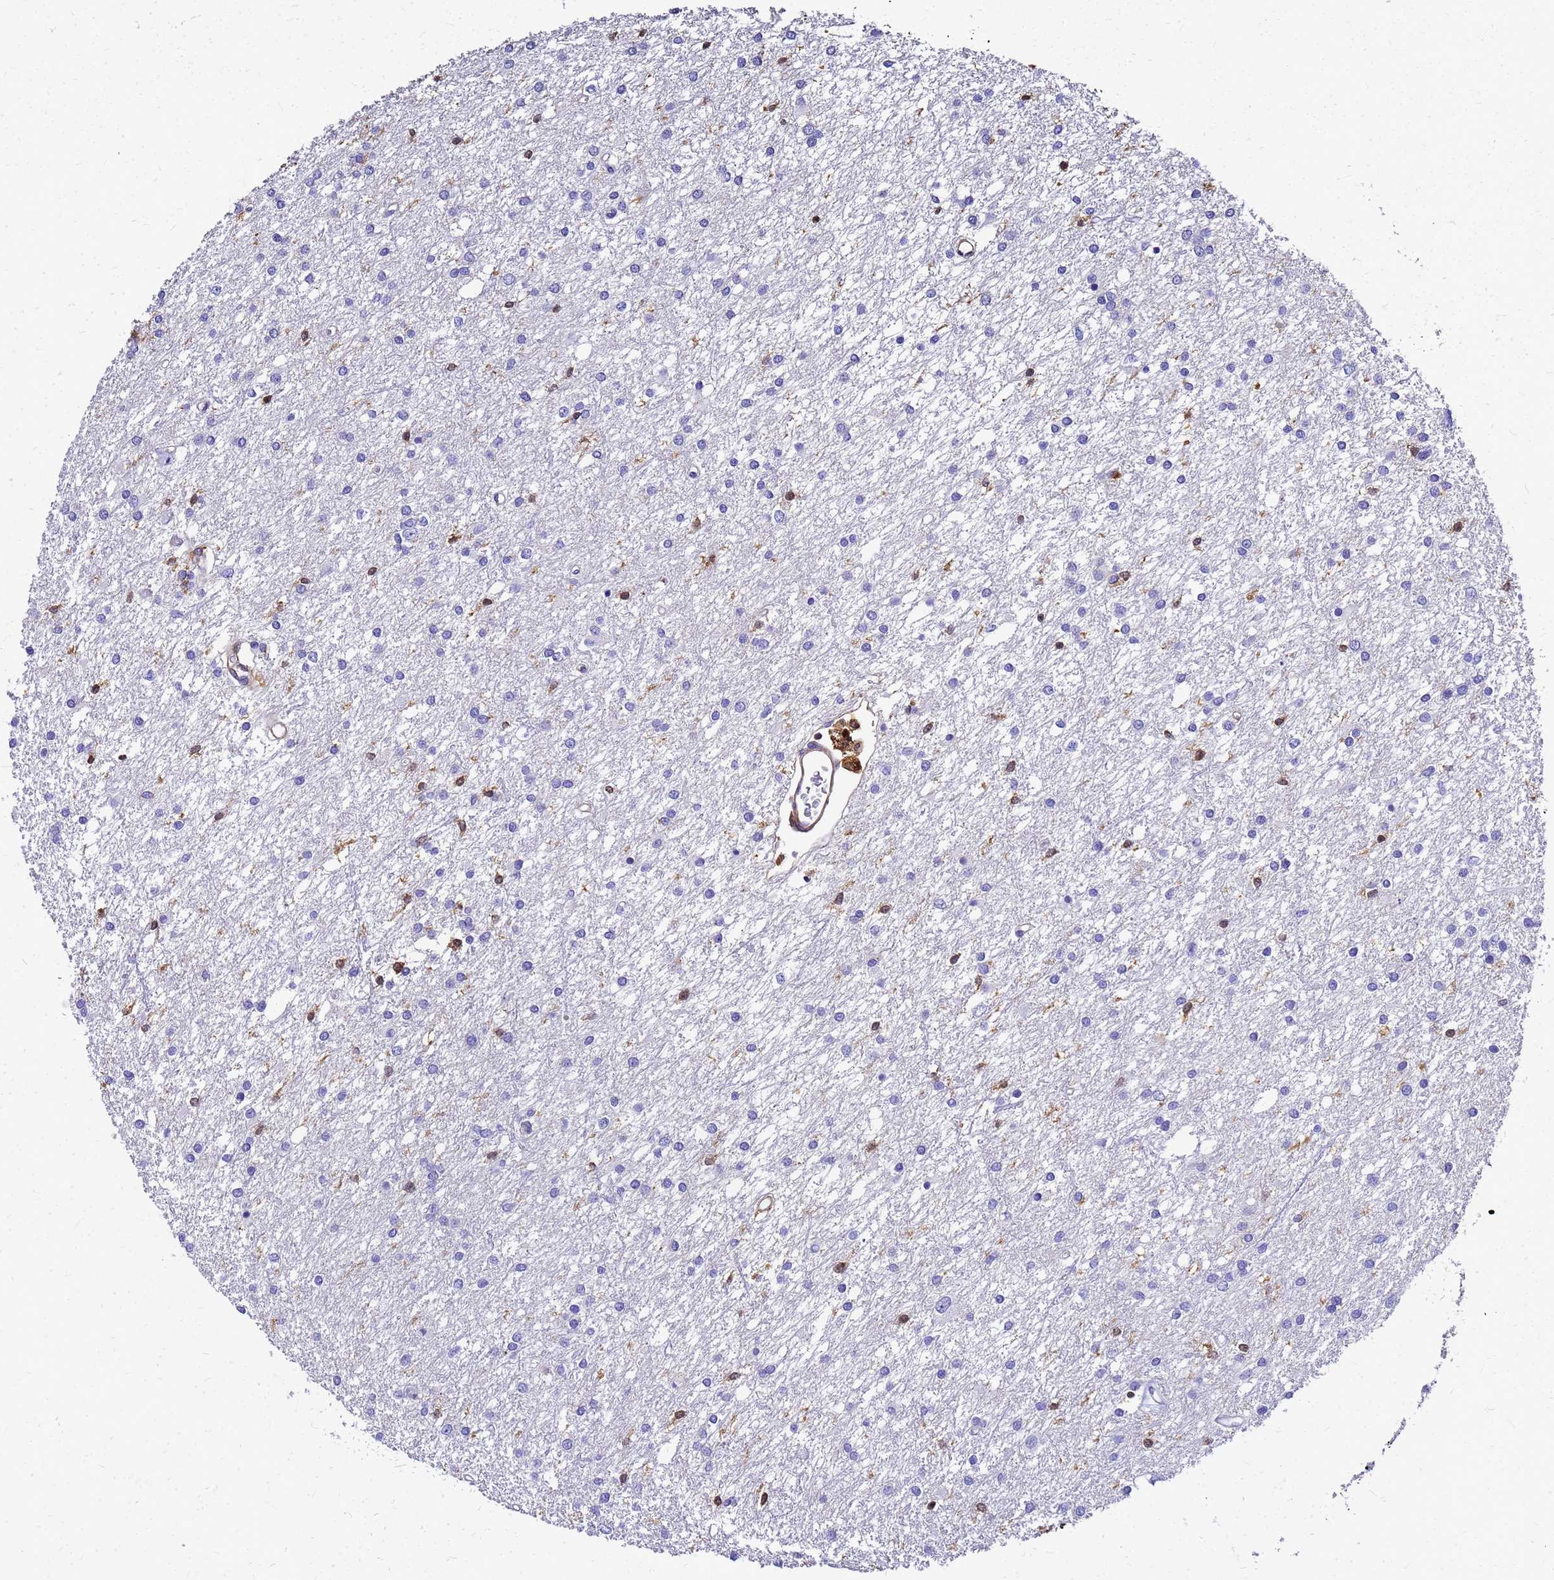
{"staining": {"intensity": "negative", "quantity": "none", "location": "none"}, "tissue": "glioma", "cell_type": "Tumor cells", "image_type": "cancer", "snomed": [{"axis": "morphology", "description": "Glioma, malignant, High grade"}, {"axis": "topography", "description": "Brain"}], "caption": "DAB immunohistochemical staining of human glioma demonstrates no significant expression in tumor cells.", "gene": "S100A11", "patient": {"sex": "female", "age": 50}}